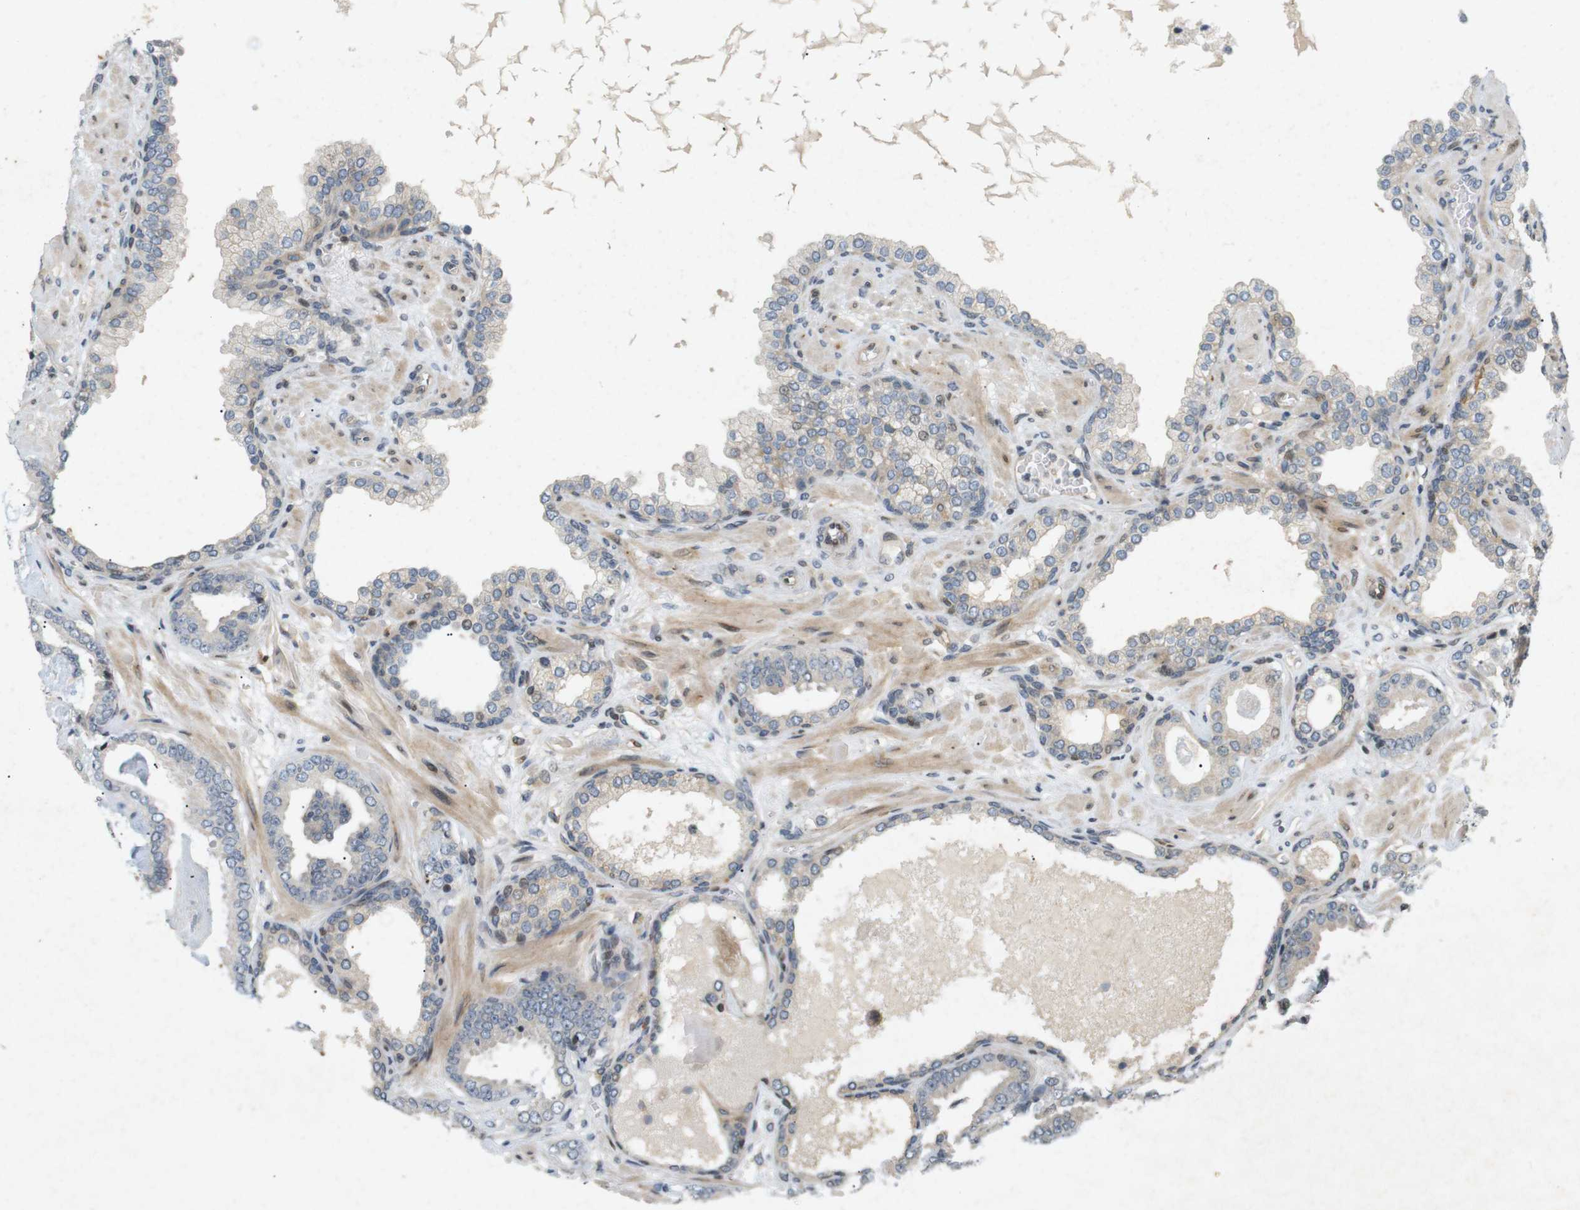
{"staining": {"intensity": "negative", "quantity": "none", "location": "none"}, "tissue": "prostate cancer", "cell_type": "Tumor cells", "image_type": "cancer", "snomed": [{"axis": "morphology", "description": "Adenocarcinoma, Low grade"}, {"axis": "topography", "description": "Prostate"}], "caption": "Prostate cancer stained for a protein using IHC exhibits no positivity tumor cells.", "gene": "PPP1R14A", "patient": {"sex": "male", "age": 53}}